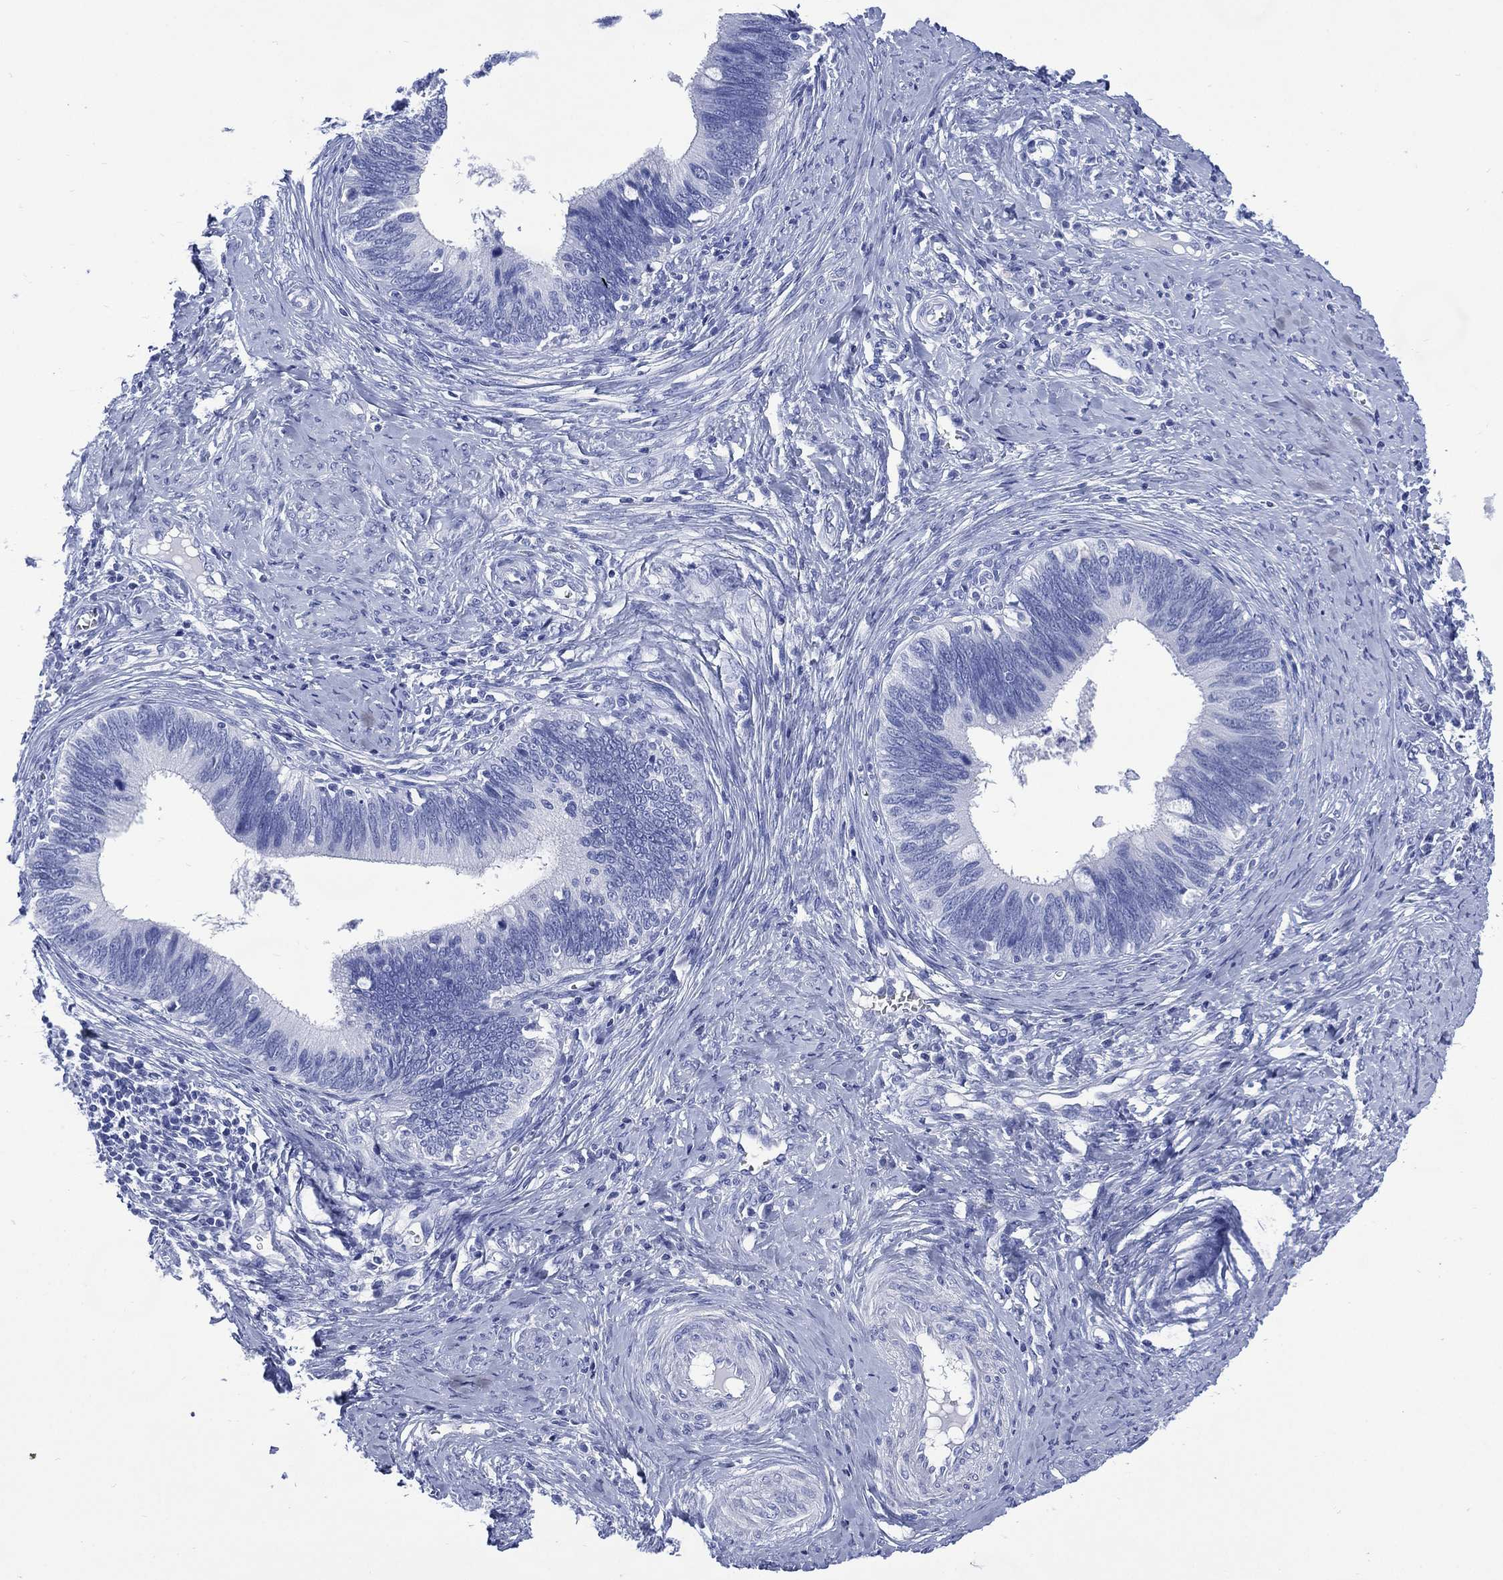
{"staining": {"intensity": "negative", "quantity": "none", "location": "none"}, "tissue": "cervical cancer", "cell_type": "Tumor cells", "image_type": "cancer", "snomed": [{"axis": "morphology", "description": "Adenocarcinoma, NOS"}, {"axis": "topography", "description": "Cervix"}], "caption": "This is an immunohistochemistry (IHC) micrograph of cervical cancer (adenocarcinoma). There is no positivity in tumor cells.", "gene": "SHCBP1L", "patient": {"sex": "female", "age": 42}}